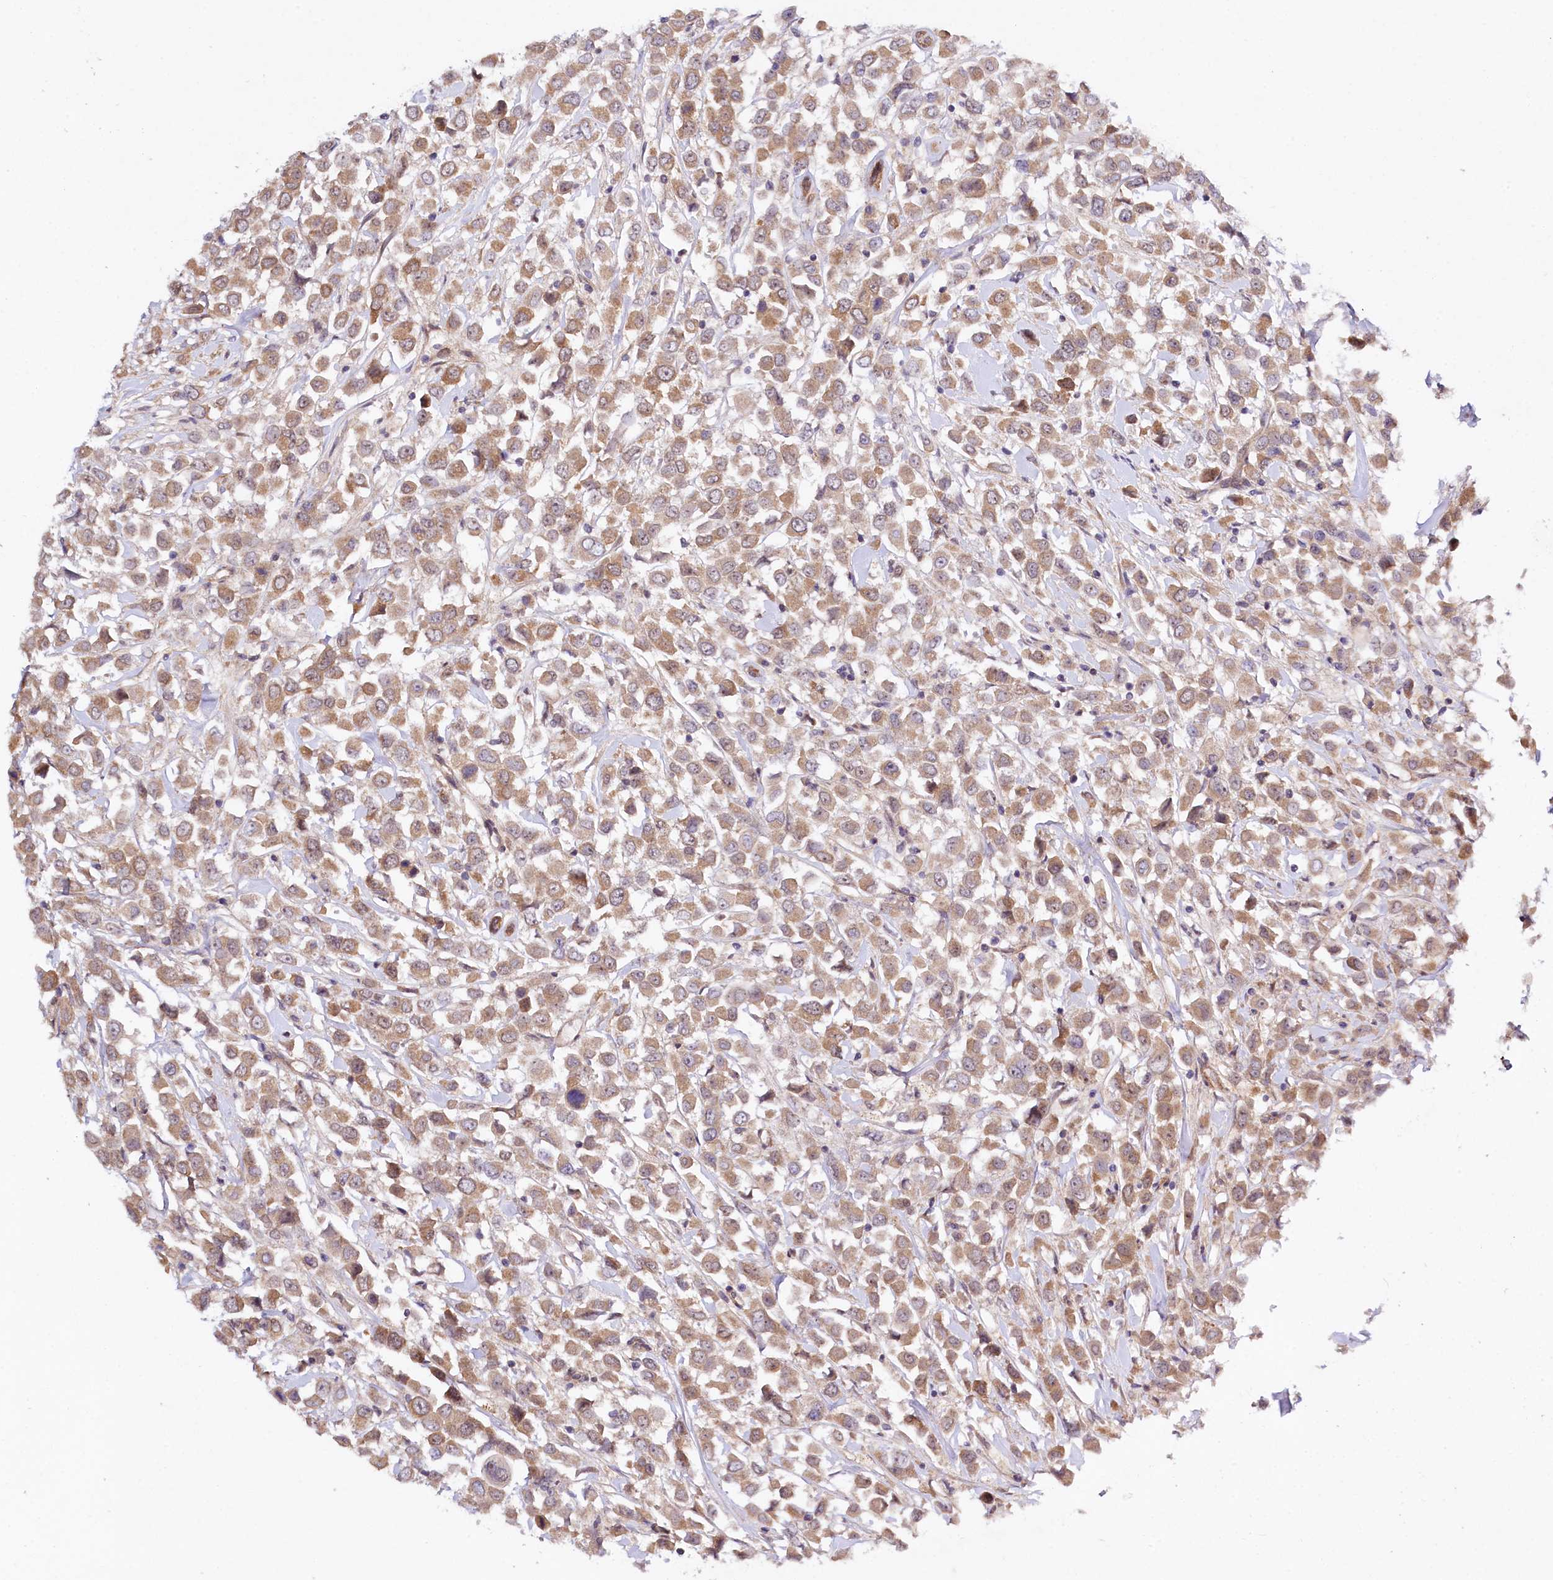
{"staining": {"intensity": "moderate", "quantity": ">75%", "location": "cytoplasmic/membranous"}, "tissue": "breast cancer", "cell_type": "Tumor cells", "image_type": "cancer", "snomed": [{"axis": "morphology", "description": "Duct carcinoma"}, {"axis": "topography", "description": "Breast"}], "caption": "The histopathology image exhibits staining of breast cancer, revealing moderate cytoplasmic/membranous protein expression (brown color) within tumor cells.", "gene": "PHLDB1", "patient": {"sex": "female", "age": 61}}